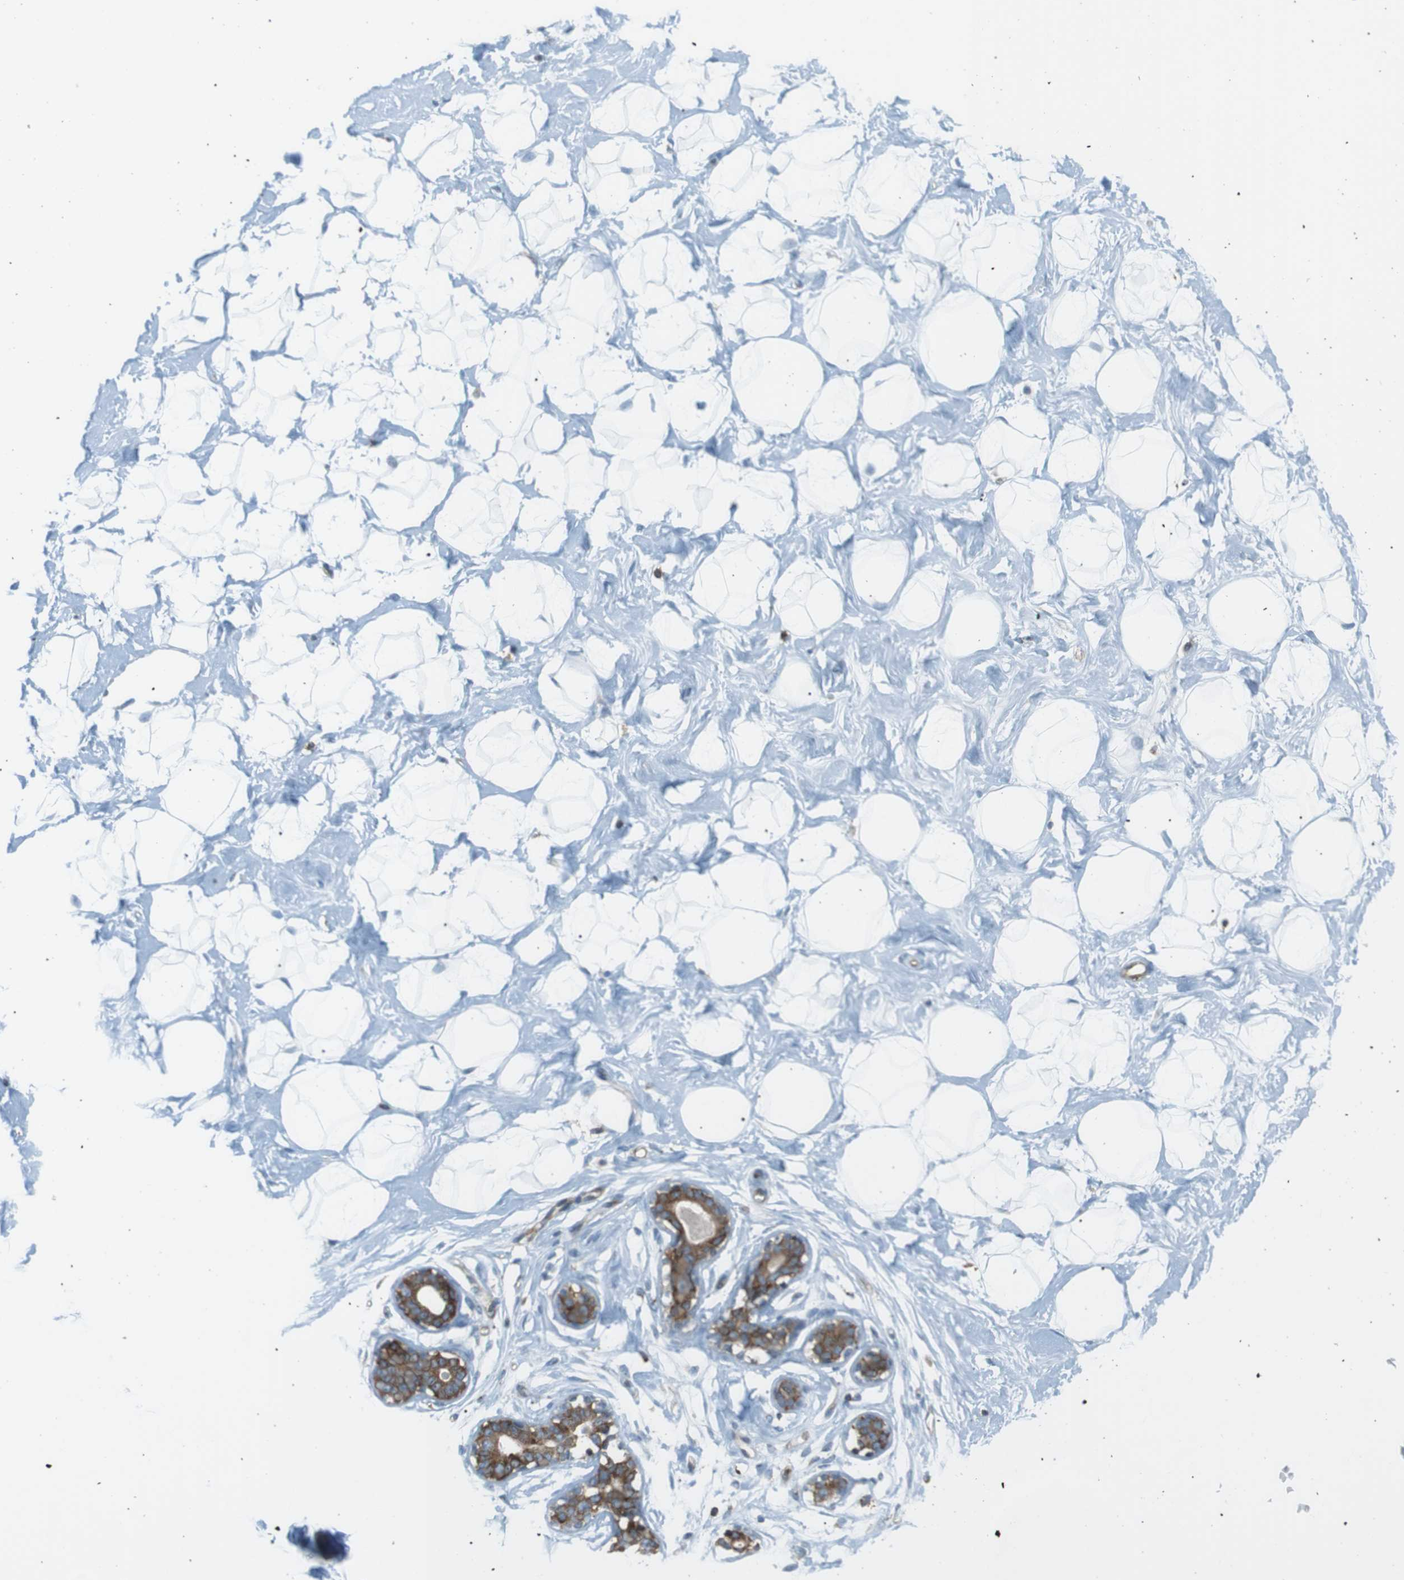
{"staining": {"intensity": "negative", "quantity": "none", "location": "none"}, "tissue": "breast", "cell_type": "Adipocytes", "image_type": "normal", "snomed": [{"axis": "morphology", "description": "Normal tissue, NOS"}, {"axis": "topography", "description": "Breast"}], "caption": "IHC photomicrograph of unremarkable breast: human breast stained with DAB reveals no significant protein staining in adipocytes. (DAB immunohistochemistry visualized using brightfield microscopy, high magnification).", "gene": "FLII", "patient": {"sex": "female", "age": 23}}